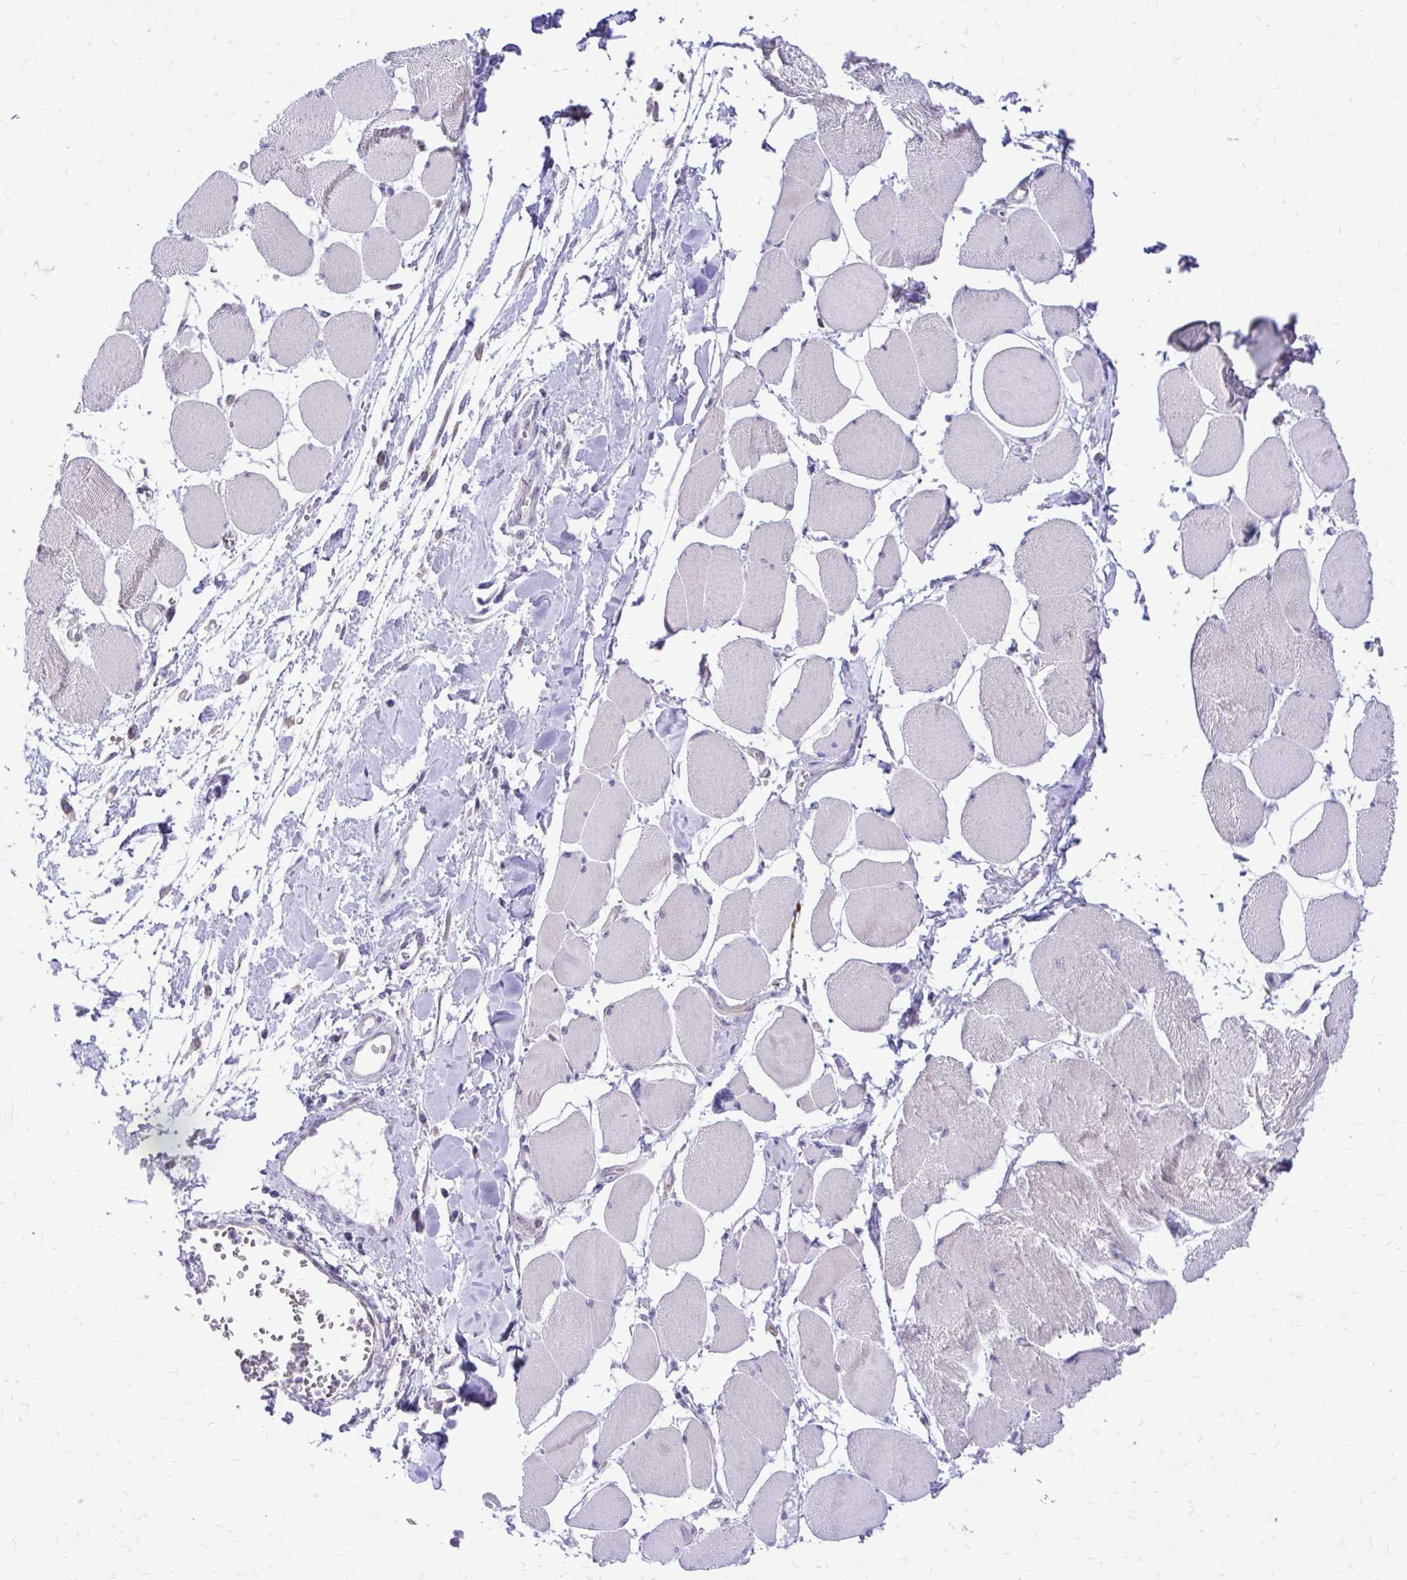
{"staining": {"intensity": "negative", "quantity": "none", "location": "none"}, "tissue": "skeletal muscle", "cell_type": "Myocytes", "image_type": "normal", "snomed": [{"axis": "morphology", "description": "Normal tissue, NOS"}, {"axis": "topography", "description": "Skeletal muscle"}], "caption": "IHC photomicrograph of normal human skeletal muscle stained for a protein (brown), which displays no staining in myocytes. (IHC, brightfield microscopy, high magnification).", "gene": "NIFK", "patient": {"sex": "female", "age": 75}}